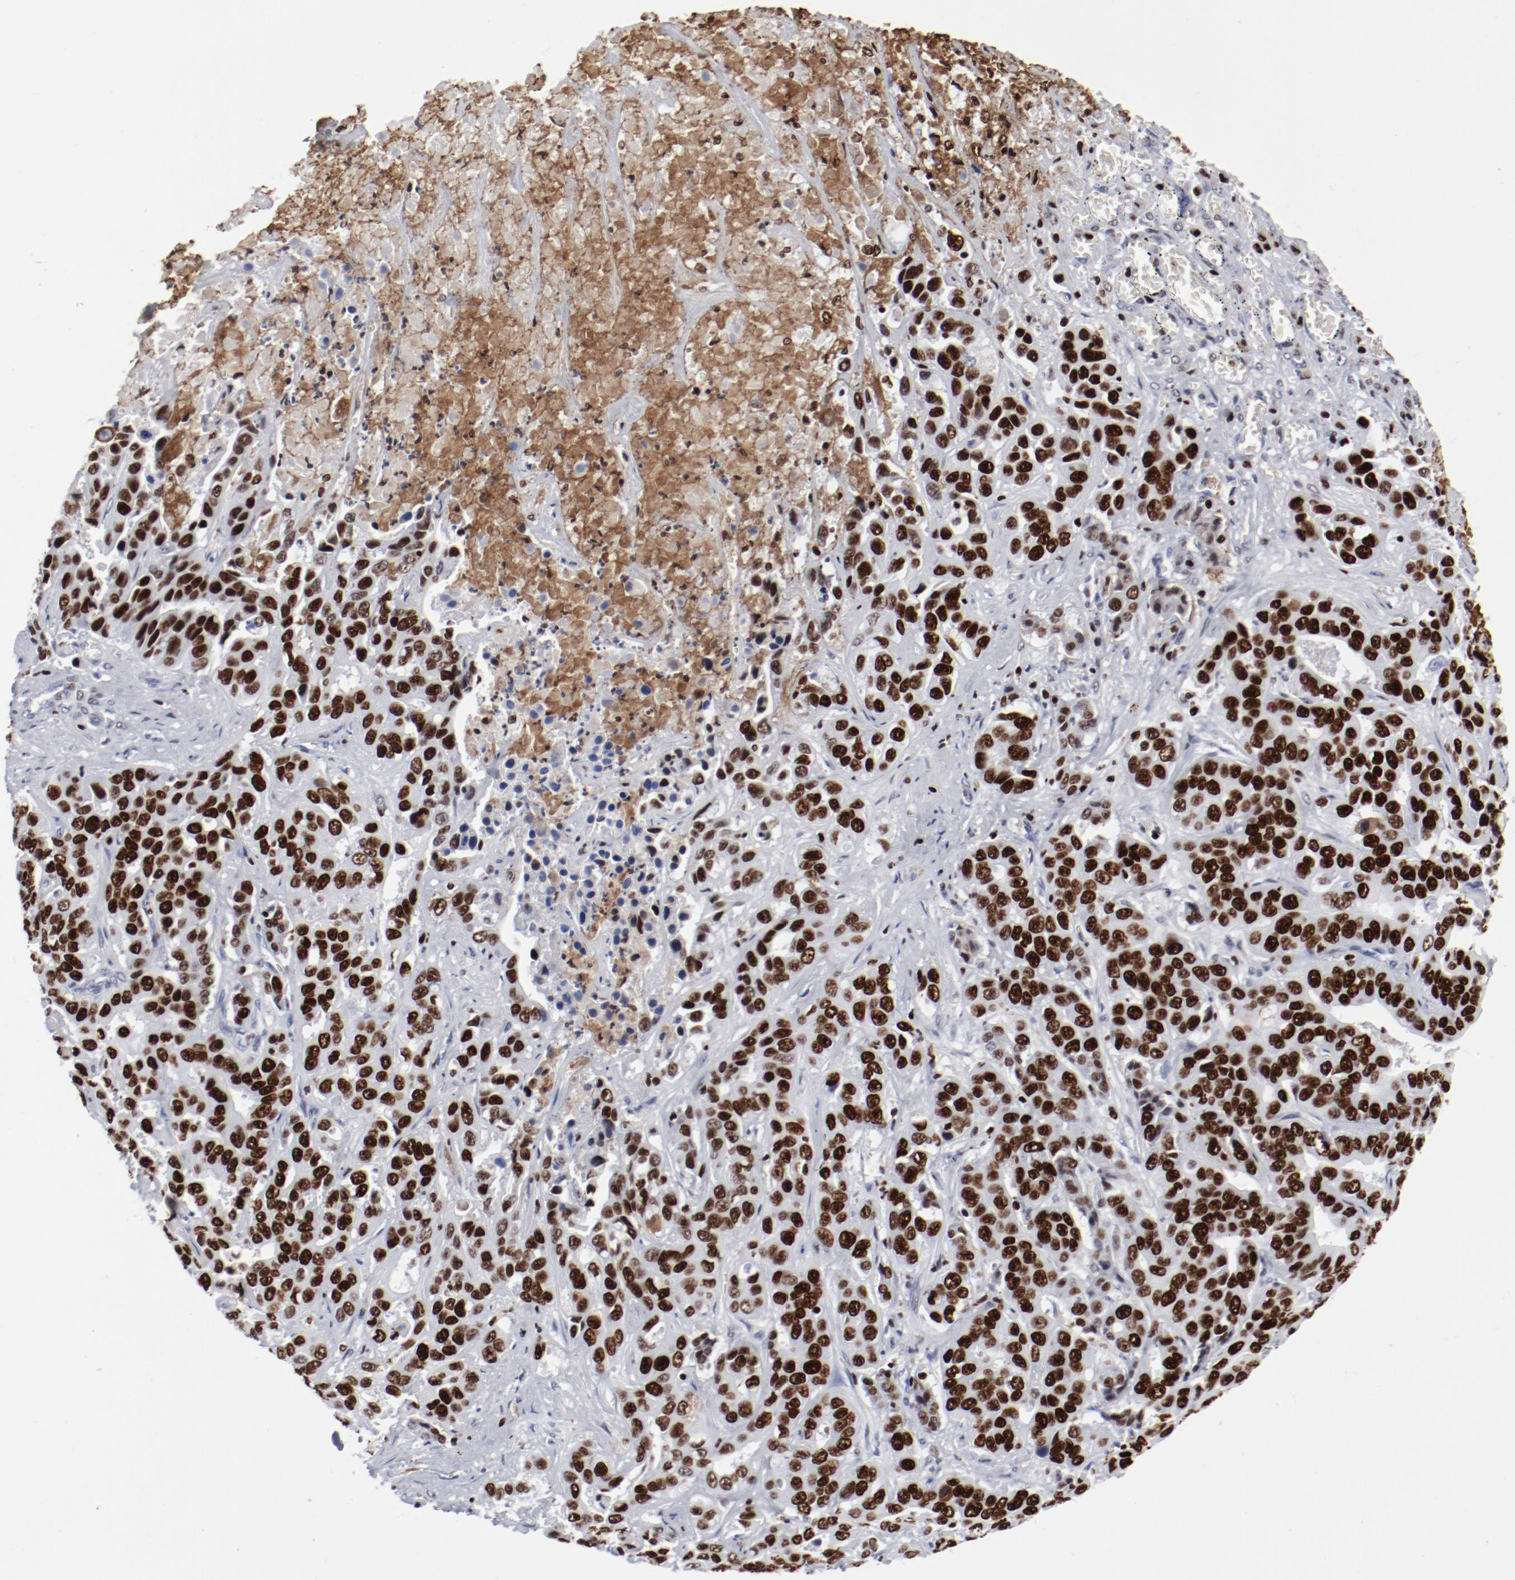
{"staining": {"intensity": "strong", "quantity": ">75%", "location": "nuclear"}, "tissue": "liver cancer", "cell_type": "Tumor cells", "image_type": "cancer", "snomed": [{"axis": "morphology", "description": "Cholangiocarcinoma"}, {"axis": "topography", "description": "Liver"}], "caption": "Immunohistochemical staining of human liver cholangiocarcinoma shows high levels of strong nuclear protein staining in about >75% of tumor cells. (Stains: DAB in brown, nuclei in blue, Microscopy: brightfield microscopy at high magnification).", "gene": "SMARCC2", "patient": {"sex": "female", "age": 52}}